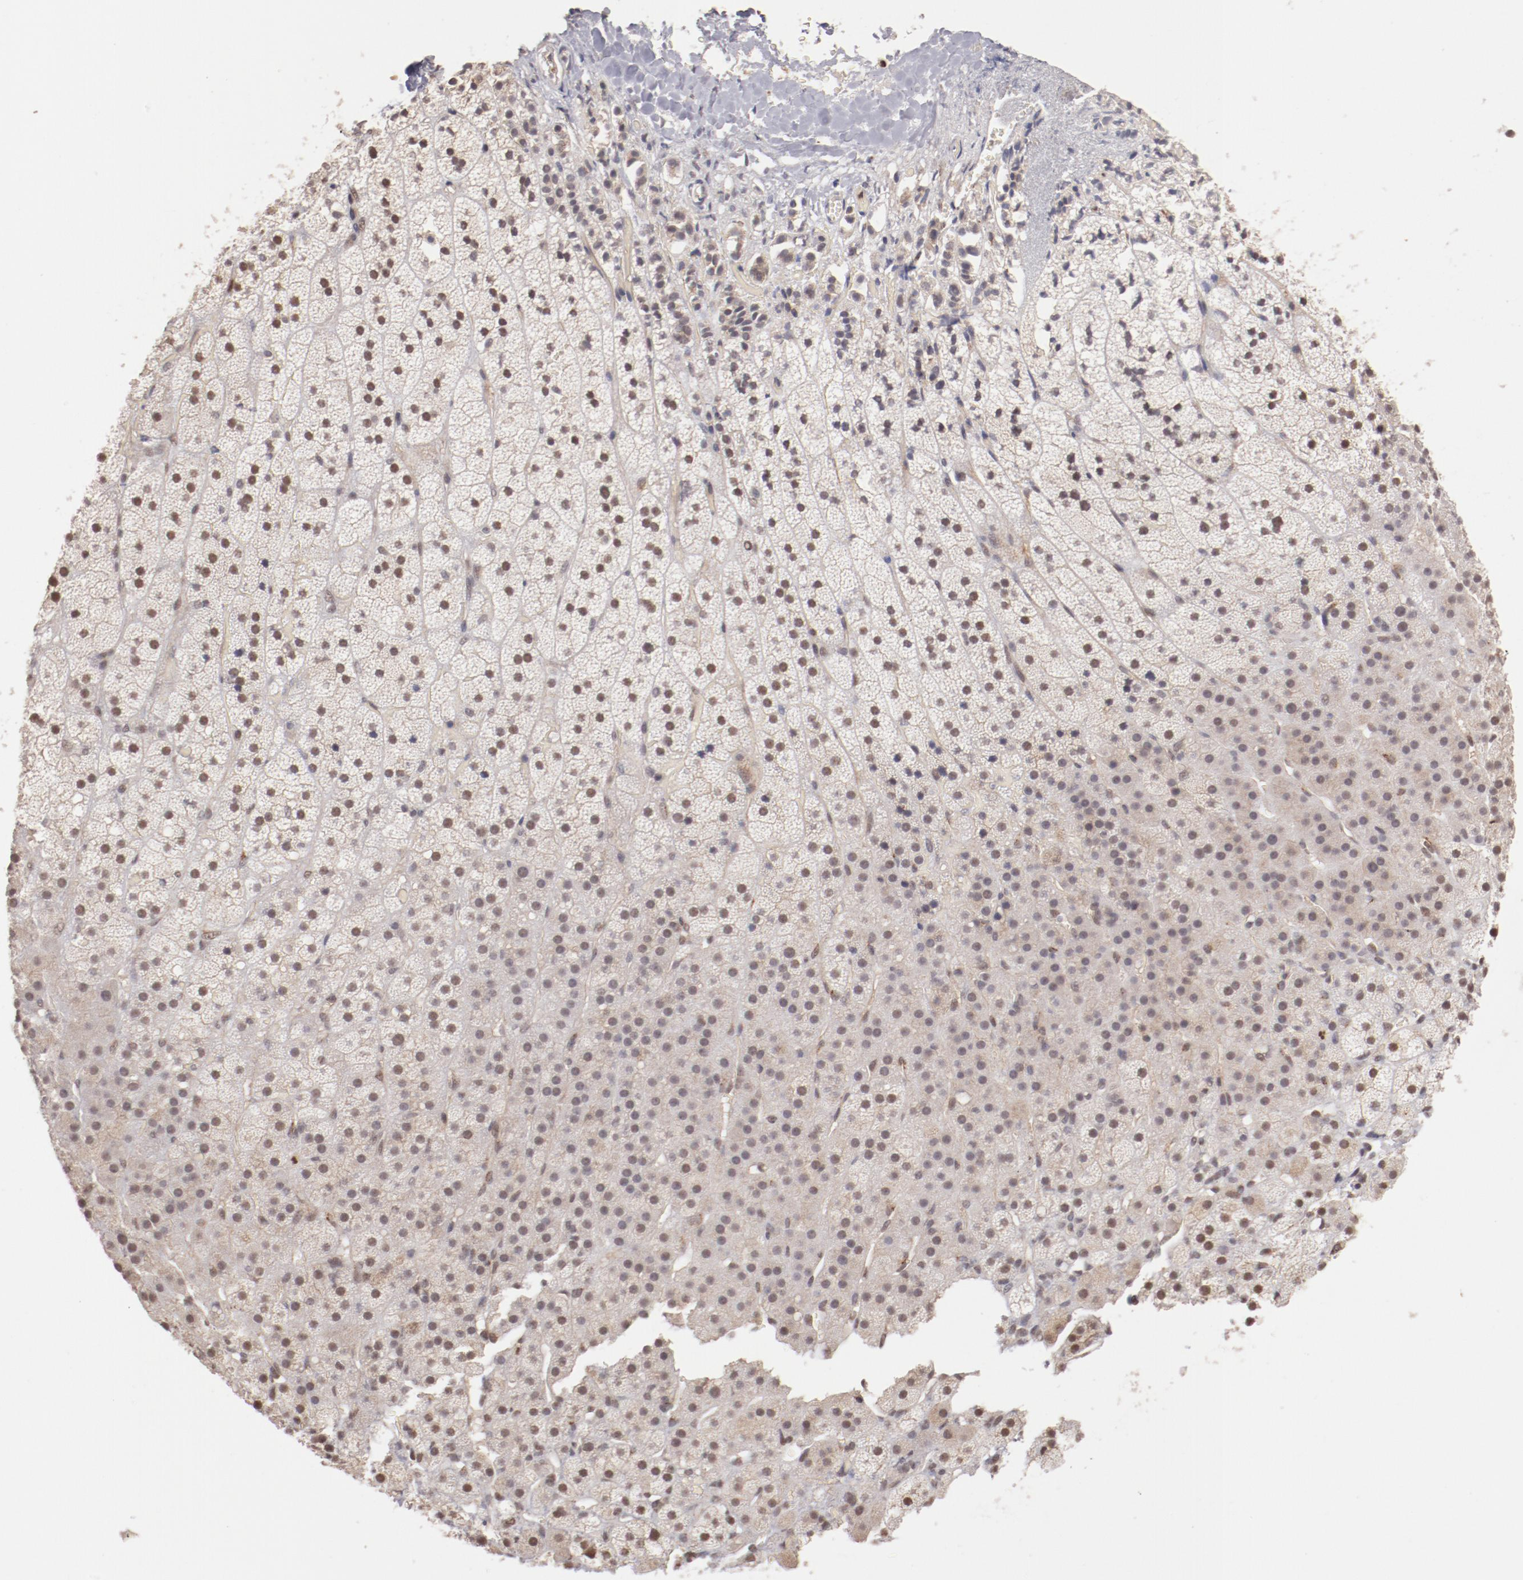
{"staining": {"intensity": "moderate", "quantity": ">75%", "location": "cytoplasmic/membranous,nuclear"}, "tissue": "adrenal gland", "cell_type": "Glandular cells", "image_type": "normal", "snomed": [{"axis": "morphology", "description": "Normal tissue, NOS"}, {"axis": "topography", "description": "Adrenal gland"}], "caption": "An image of adrenal gland stained for a protein exhibits moderate cytoplasmic/membranous,nuclear brown staining in glandular cells. The staining was performed using DAB to visualize the protein expression in brown, while the nuclei were stained in blue with hematoxylin (Magnification: 20x).", "gene": "NFE2", "patient": {"sex": "male", "age": 35}}